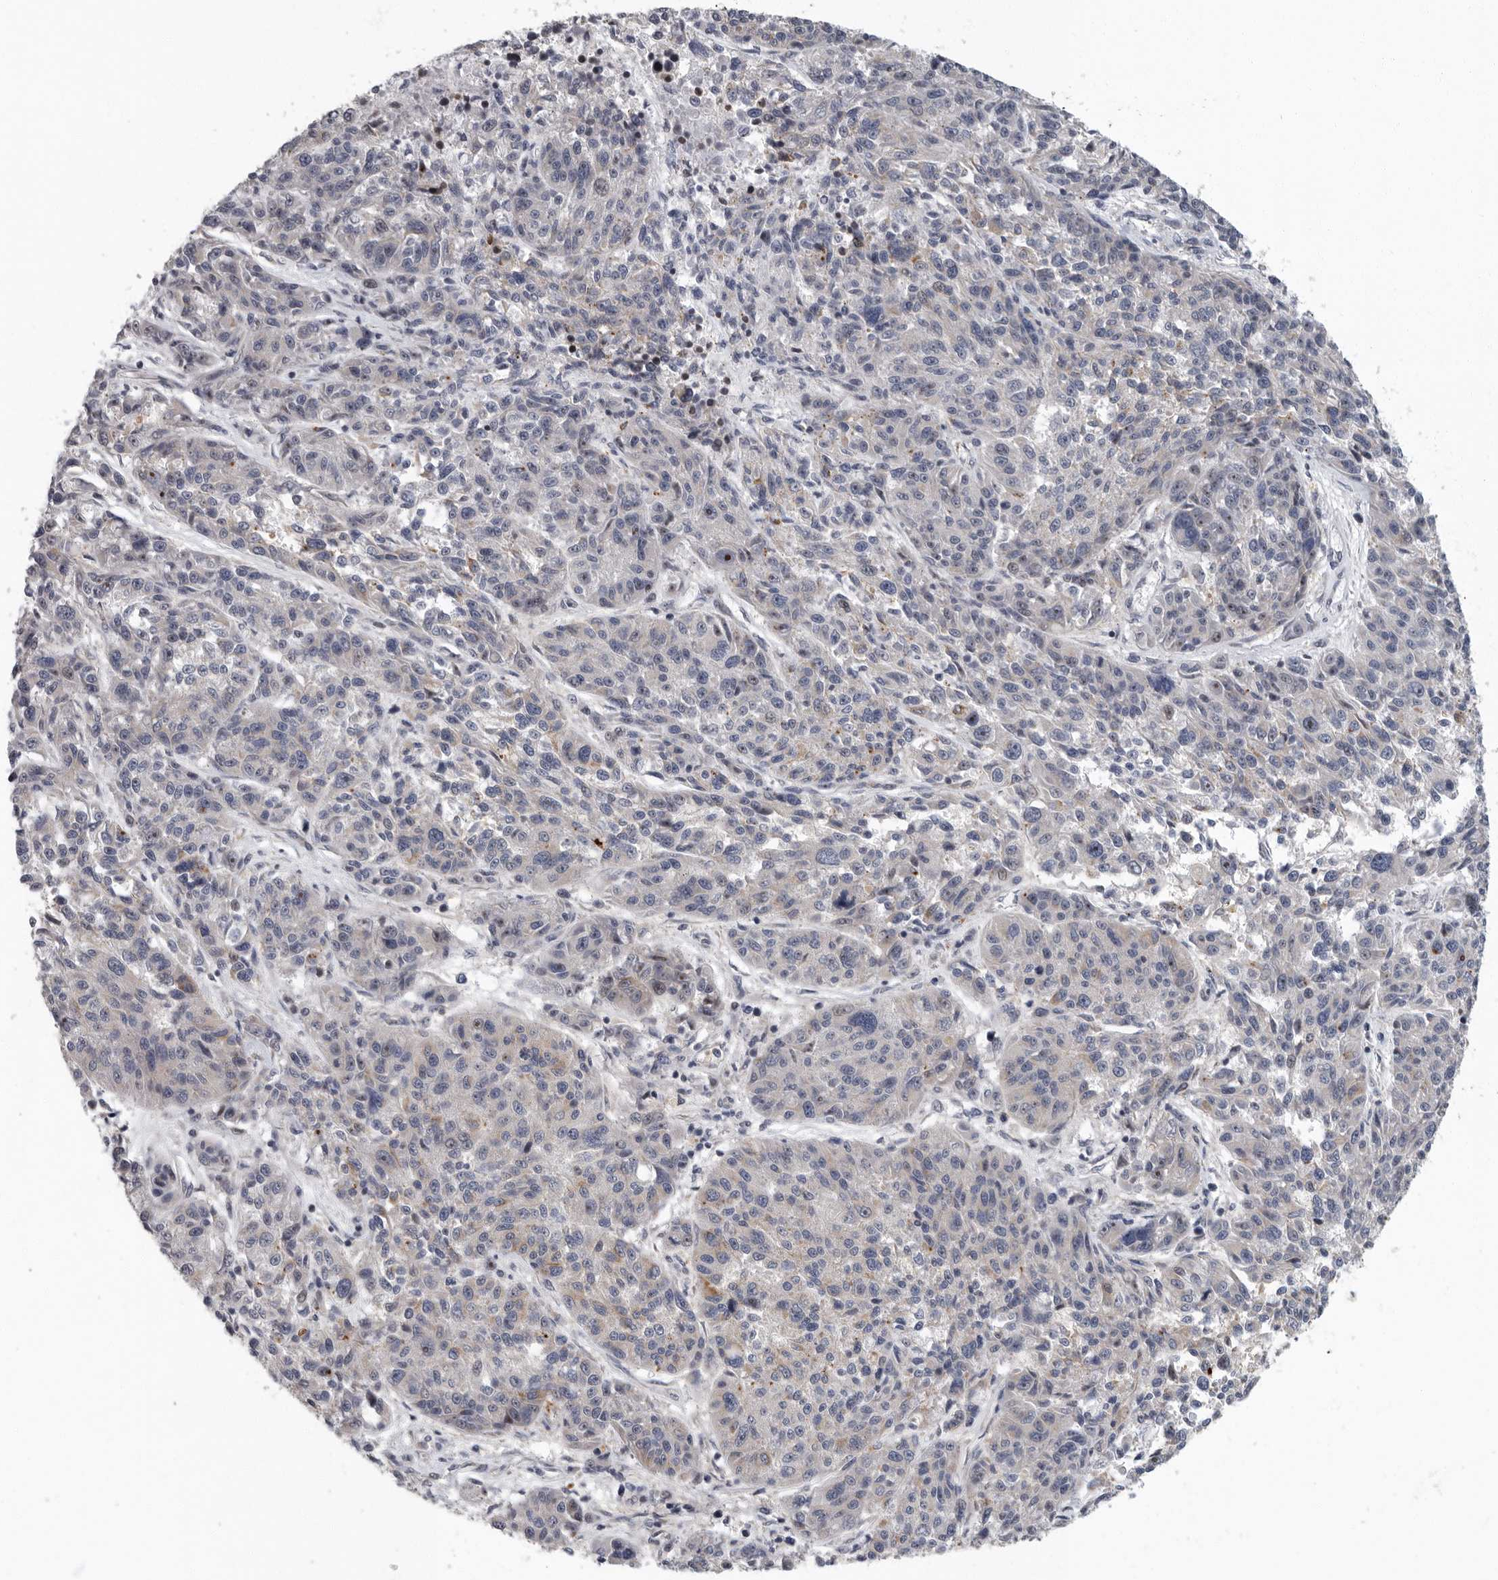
{"staining": {"intensity": "negative", "quantity": "none", "location": "none"}, "tissue": "melanoma", "cell_type": "Tumor cells", "image_type": "cancer", "snomed": [{"axis": "morphology", "description": "Malignant melanoma, NOS"}, {"axis": "topography", "description": "Skin"}], "caption": "Human melanoma stained for a protein using immunohistochemistry displays no expression in tumor cells.", "gene": "PDCD11", "patient": {"sex": "male", "age": 53}}